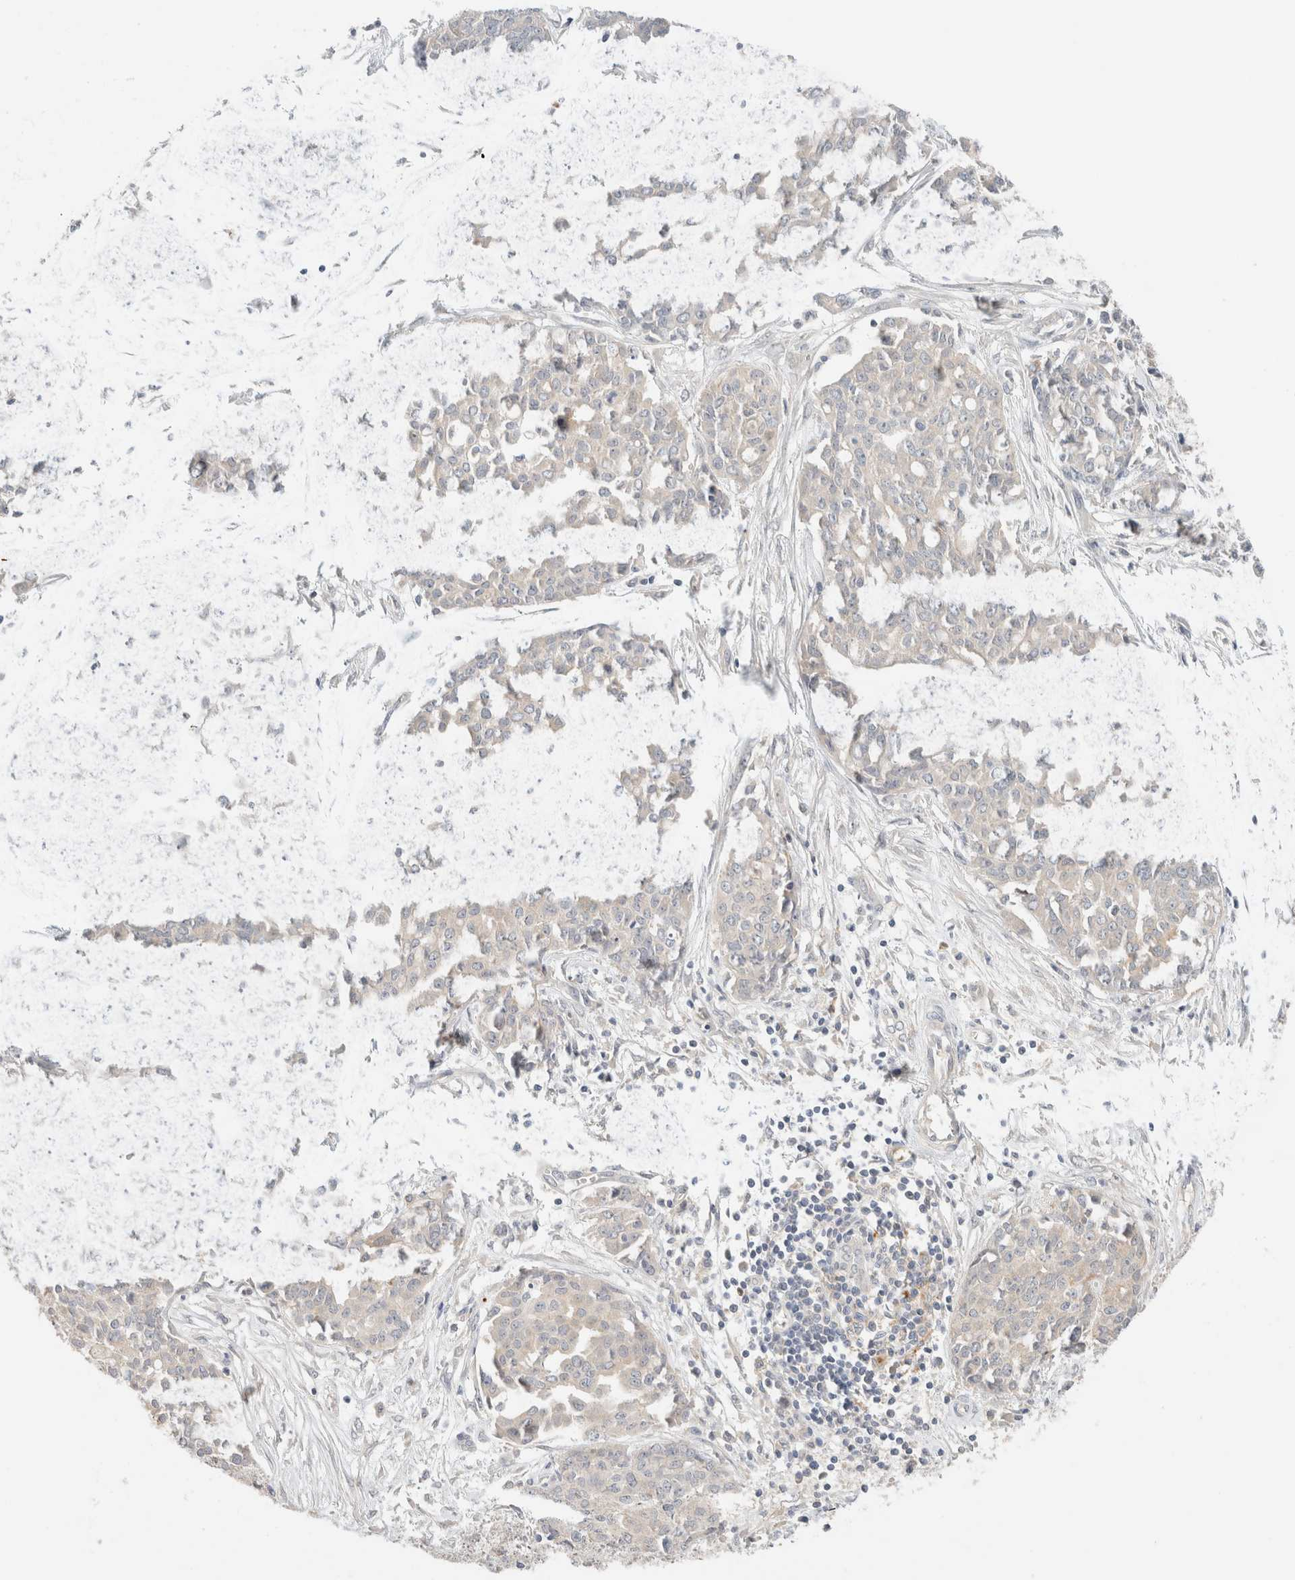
{"staining": {"intensity": "negative", "quantity": "none", "location": "none"}, "tissue": "ovarian cancer", "cell_type": "Tumor cells", "image_type": "cancer", "snomed": [{"axis": "morphology", "description": "Cystadenocarcinoma, serous, NOS"}, {"axis": "topography", "description": "Soft tissue"}, {"axis": "topography", "description": "Ovary"}], "caption": "A high-resolution micrograph shows IHC staining of ovarian cancer, which shows no significant expression in tumor cells.", "gene": "SGSM2", "patient": {"sex": "female", "age": 57}}